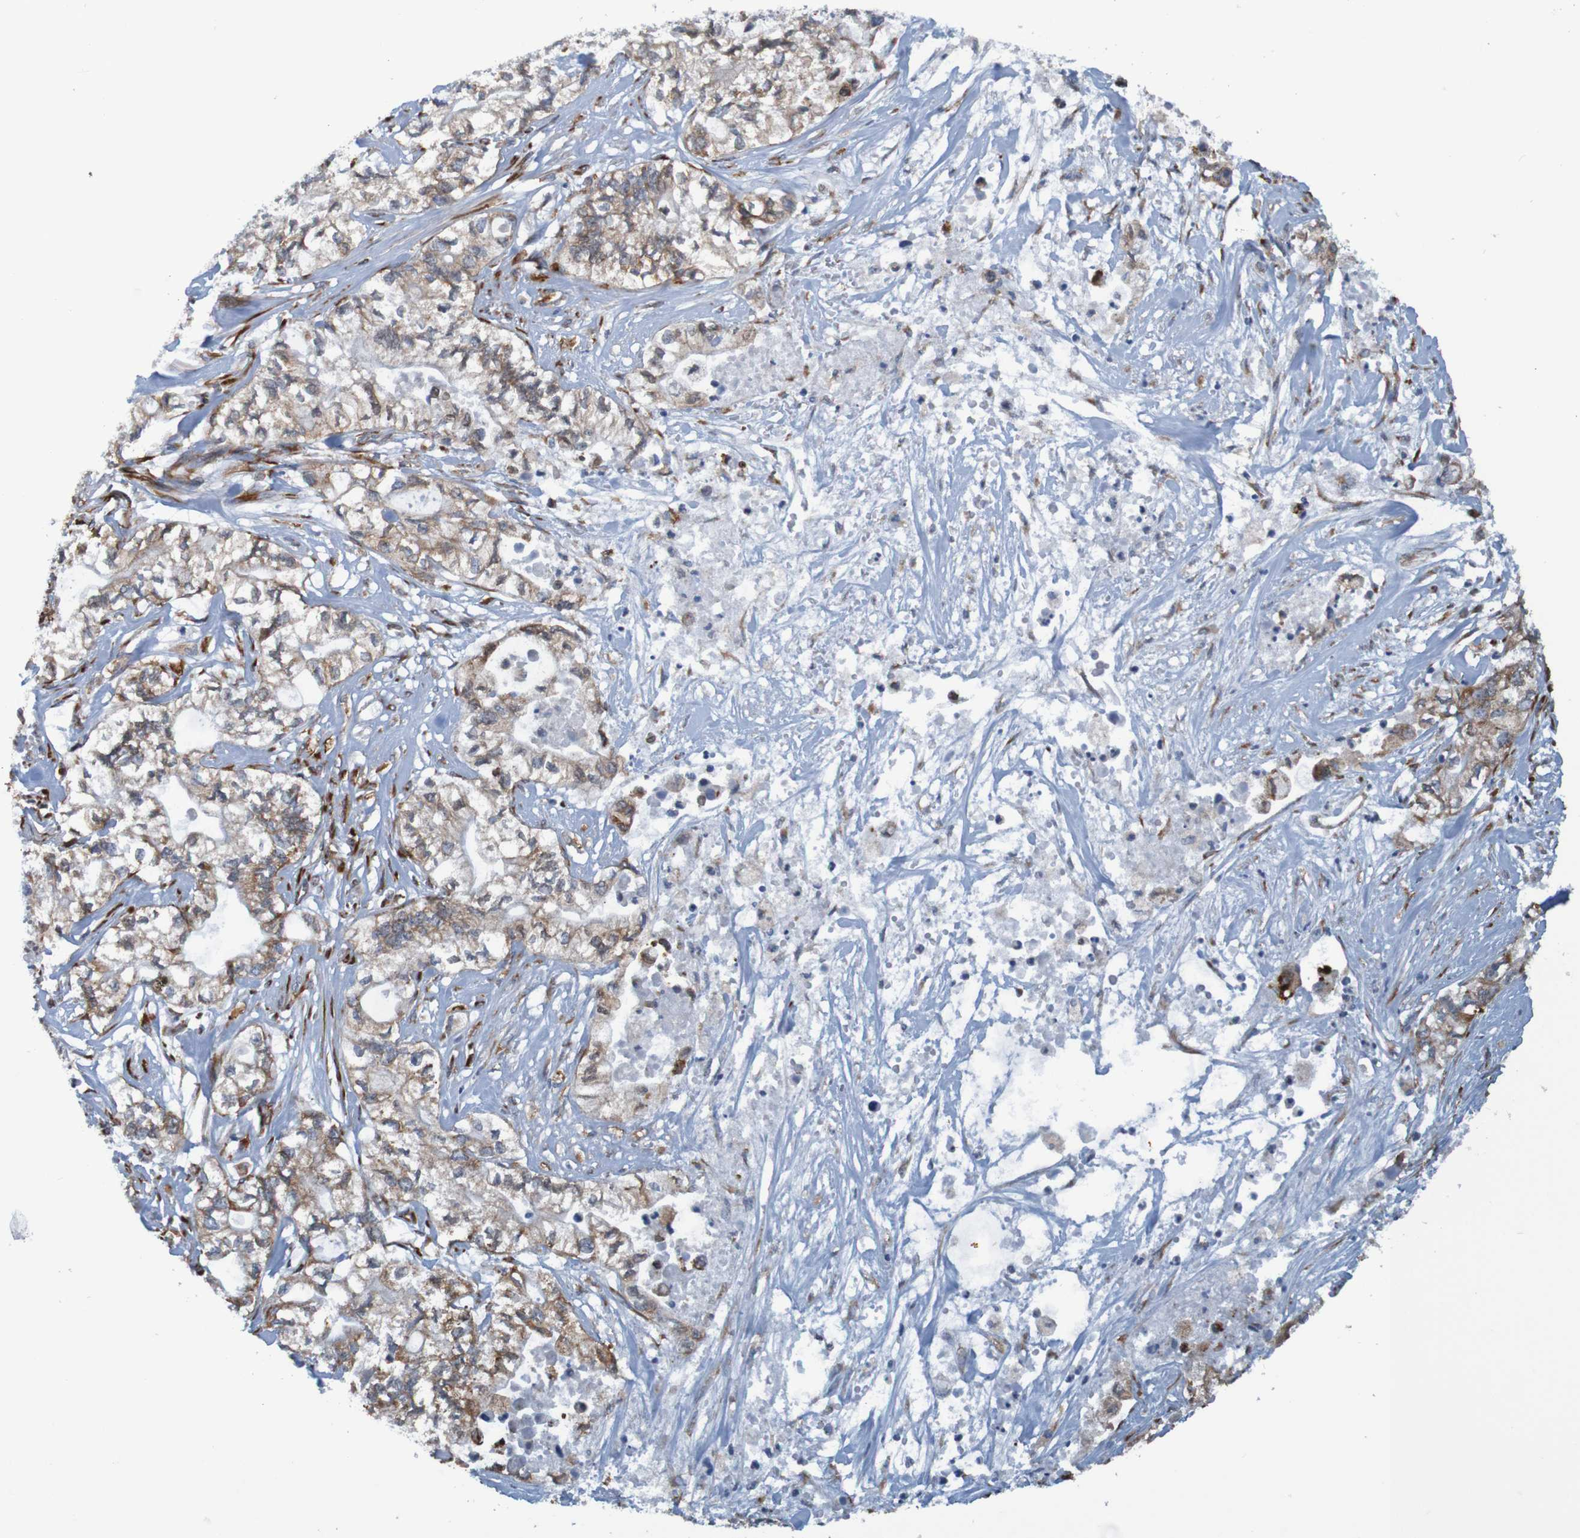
{"staining": {"intensity": "negative", "quantity": "none", "location": "none"}, "tissue": "pancreatic cancer", "cell_type": "Tumor cells", "image_type": "cancer", "snomed": [{"axis": "morphology", "description": "Adenocarcinoma, NOS"}, {"axis": "topography", "description": "Pancreas"}], "caption": "Immunohistochemistry of human adenocarcinoma (pancreatic) demonstrates no staining in tumor cells.", "gene": "SSR1", "patient": {"sex": "male", "age": 79}}